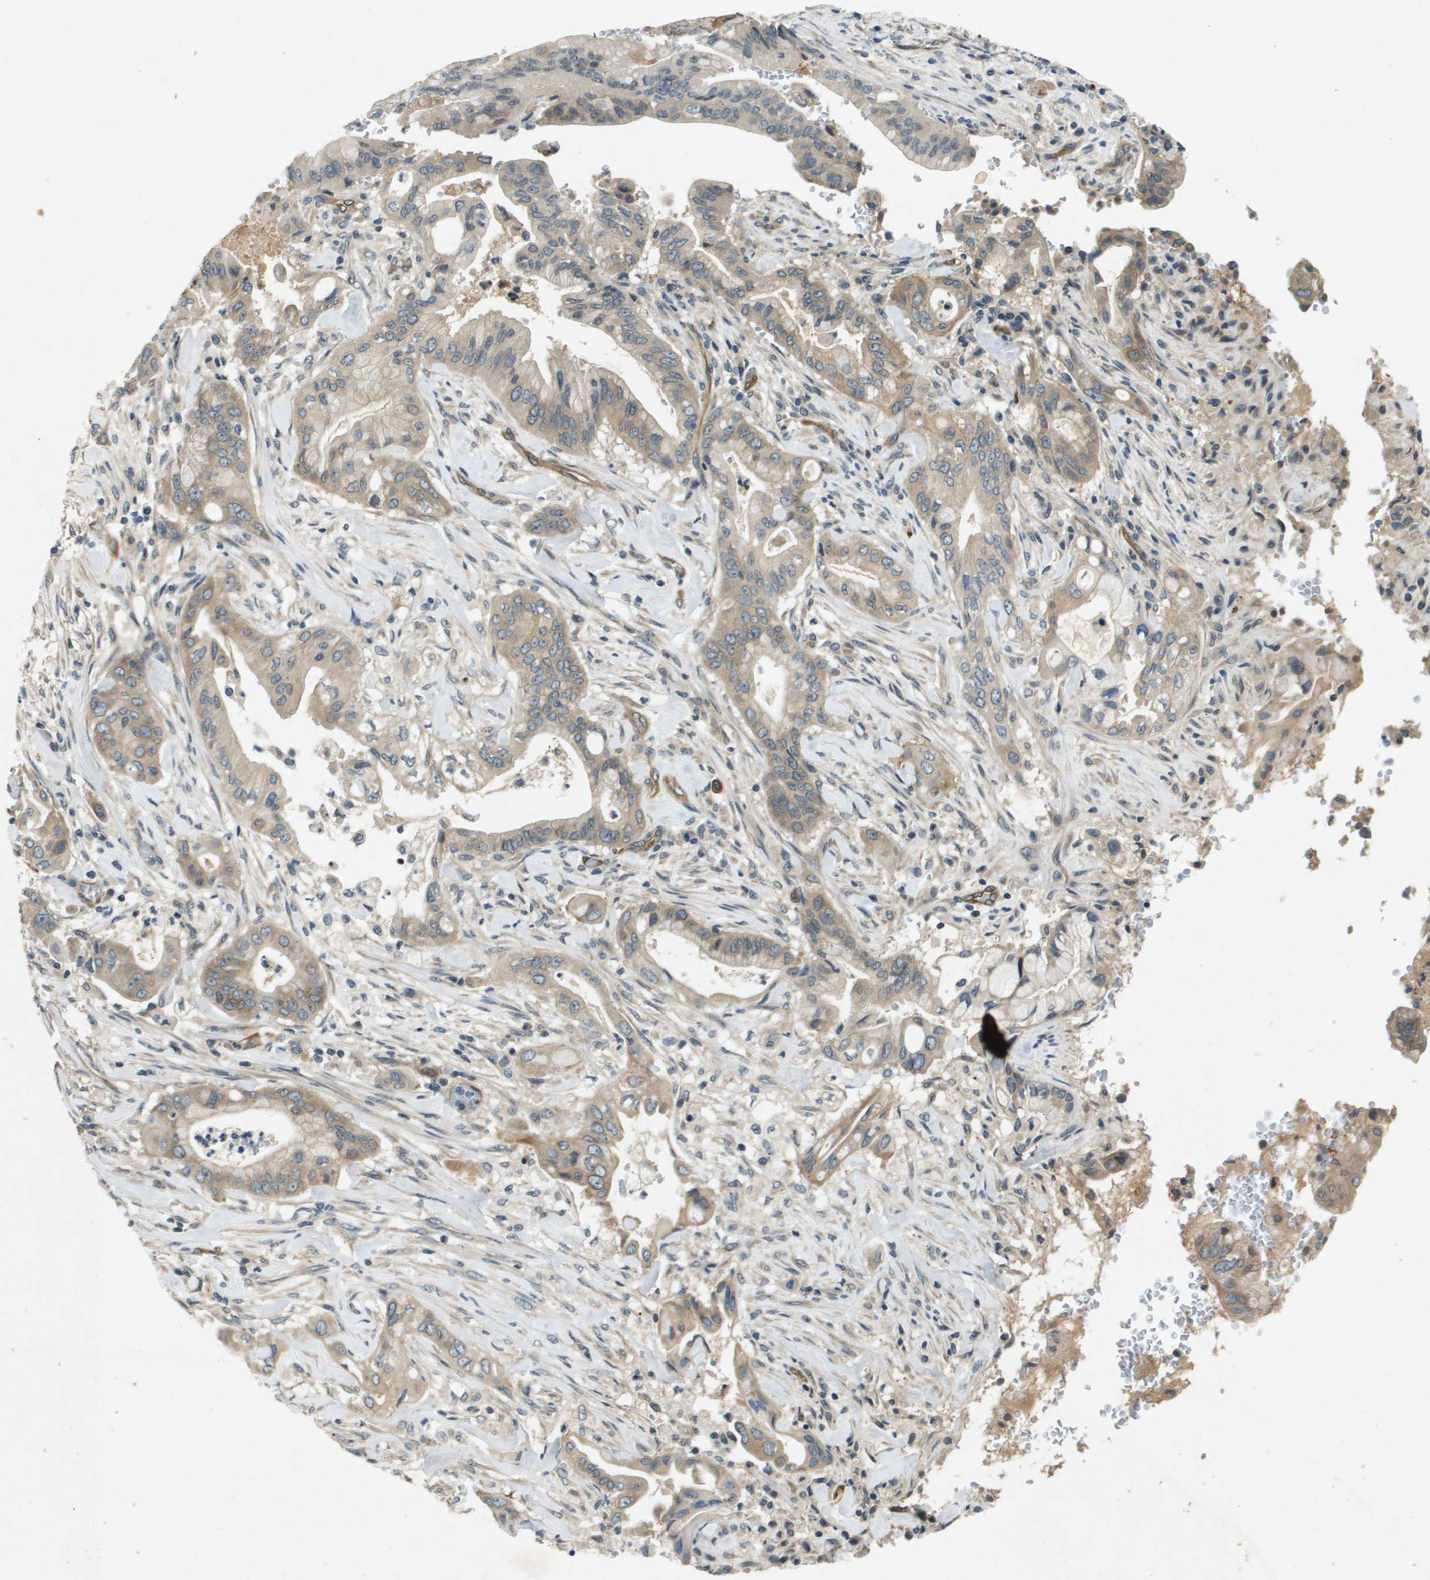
{"staining": {"intensity": "weak", "quantity": ">75%", "location": "cytoplasmic/membranous"}, "tissue": "pancreatic cancer", "cell_type": "Tumor cells", "image_type": "cancer", "snomed": [{"axis": "morphology", "description": "Adenocarcinoma, NOS"}, {"axis": "topography", "description": "Pancreas"}], "caption": "Brown immunohistochemical staining in human pancreatic adenocarcinoma reveals weak cytoplasmic/membranous expression in about >75% of tumor cells.", "gene": "PGAP3", "patient": {"sex": "female", "age": 73}}